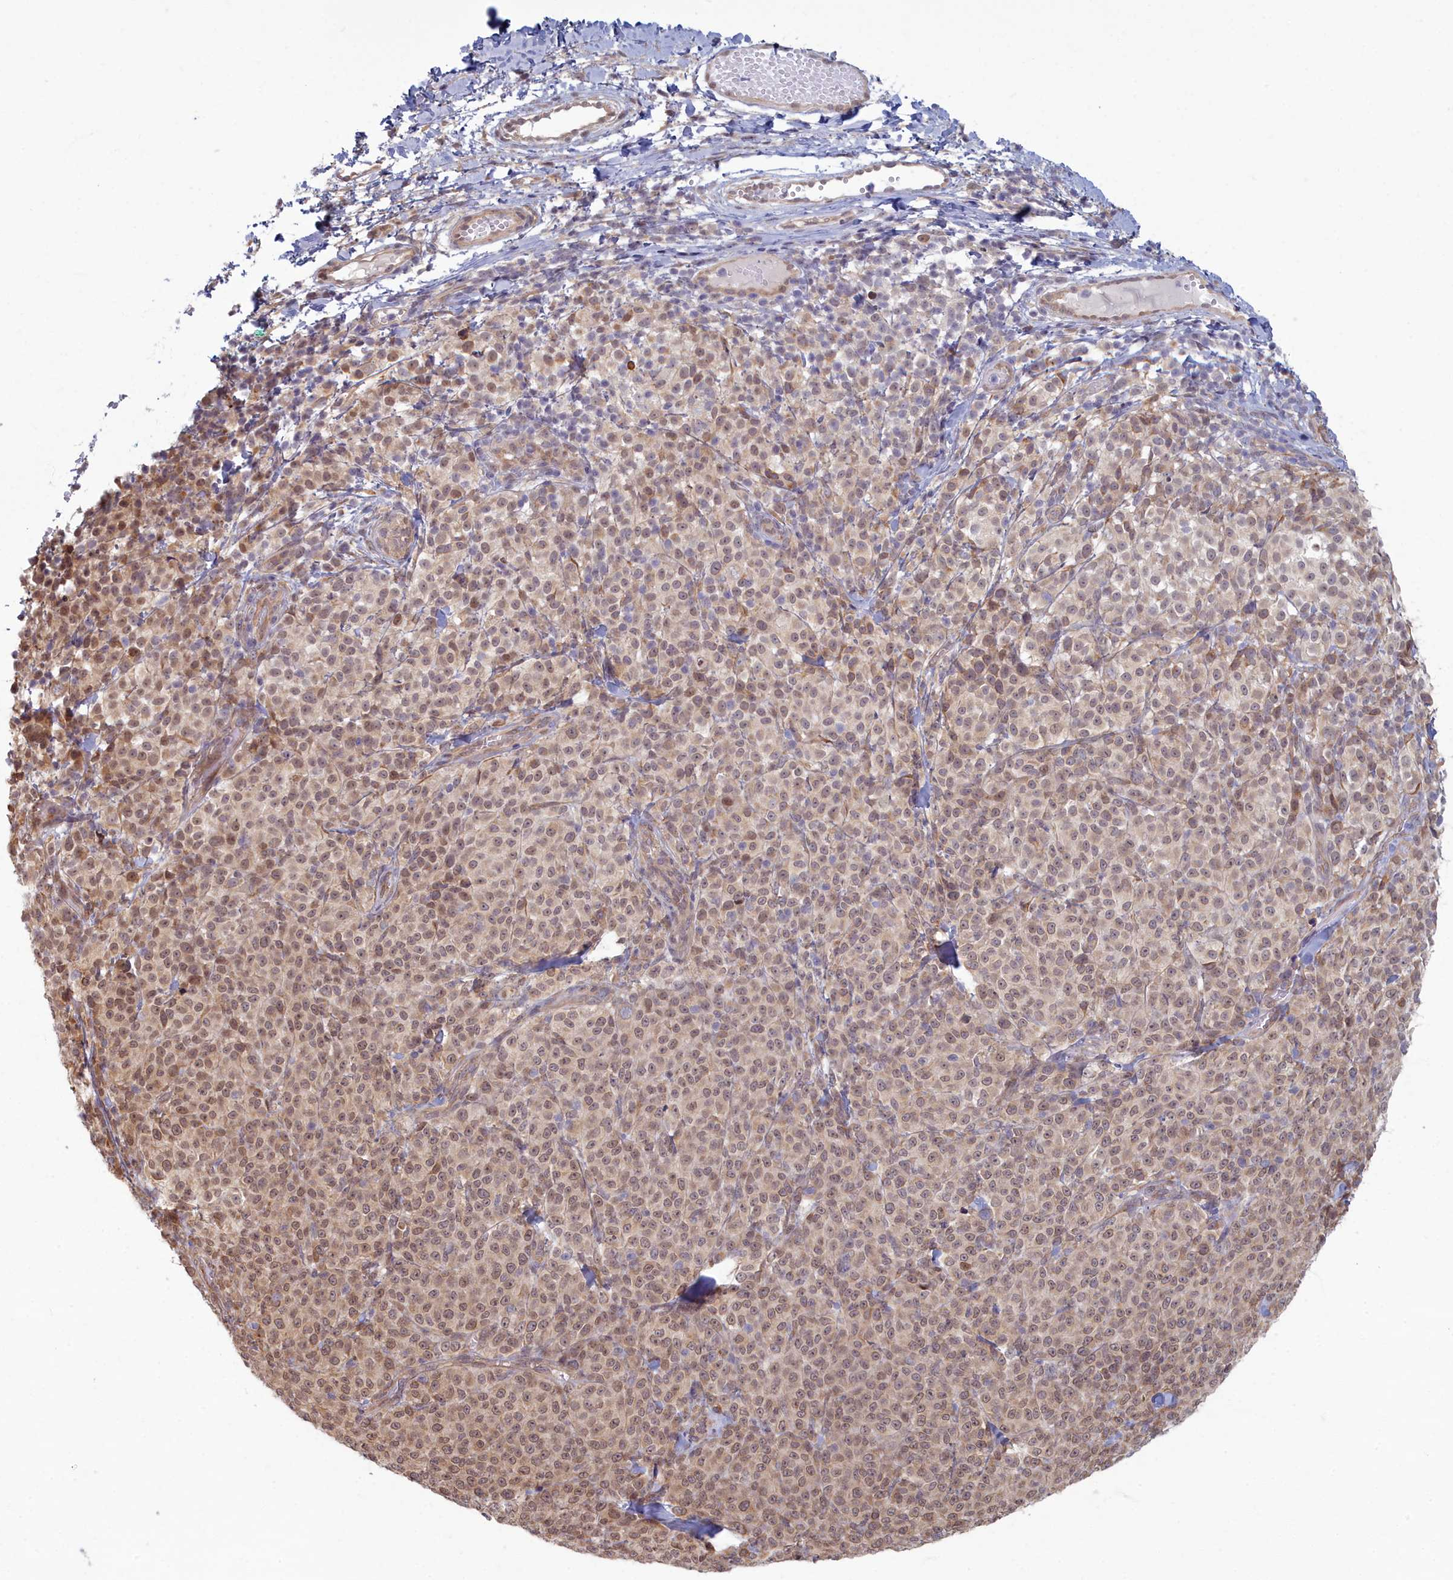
{"staining": {"intensity": "moderate", "quantity": ">75%", "location": "nuclear"}, "tissue": "melanoma", "cell_type": "Tumor cells", "image_type": "cancer", "snomed": [{"axis": "morphology", "description": "Normal tissue, NOS"}, {"axis": "morphology", "description": "Malignant melanoma, NOS"}, {"axis": "topography", "description": "Skin"}], "caption": "This micrograph reveals IHC staining of human malignant melanoma, with medium moderate nuclear expression in approximately >75% of tumor cells.", "gene": "MAK16", "patient": {"sex": "female", "age": 34}}